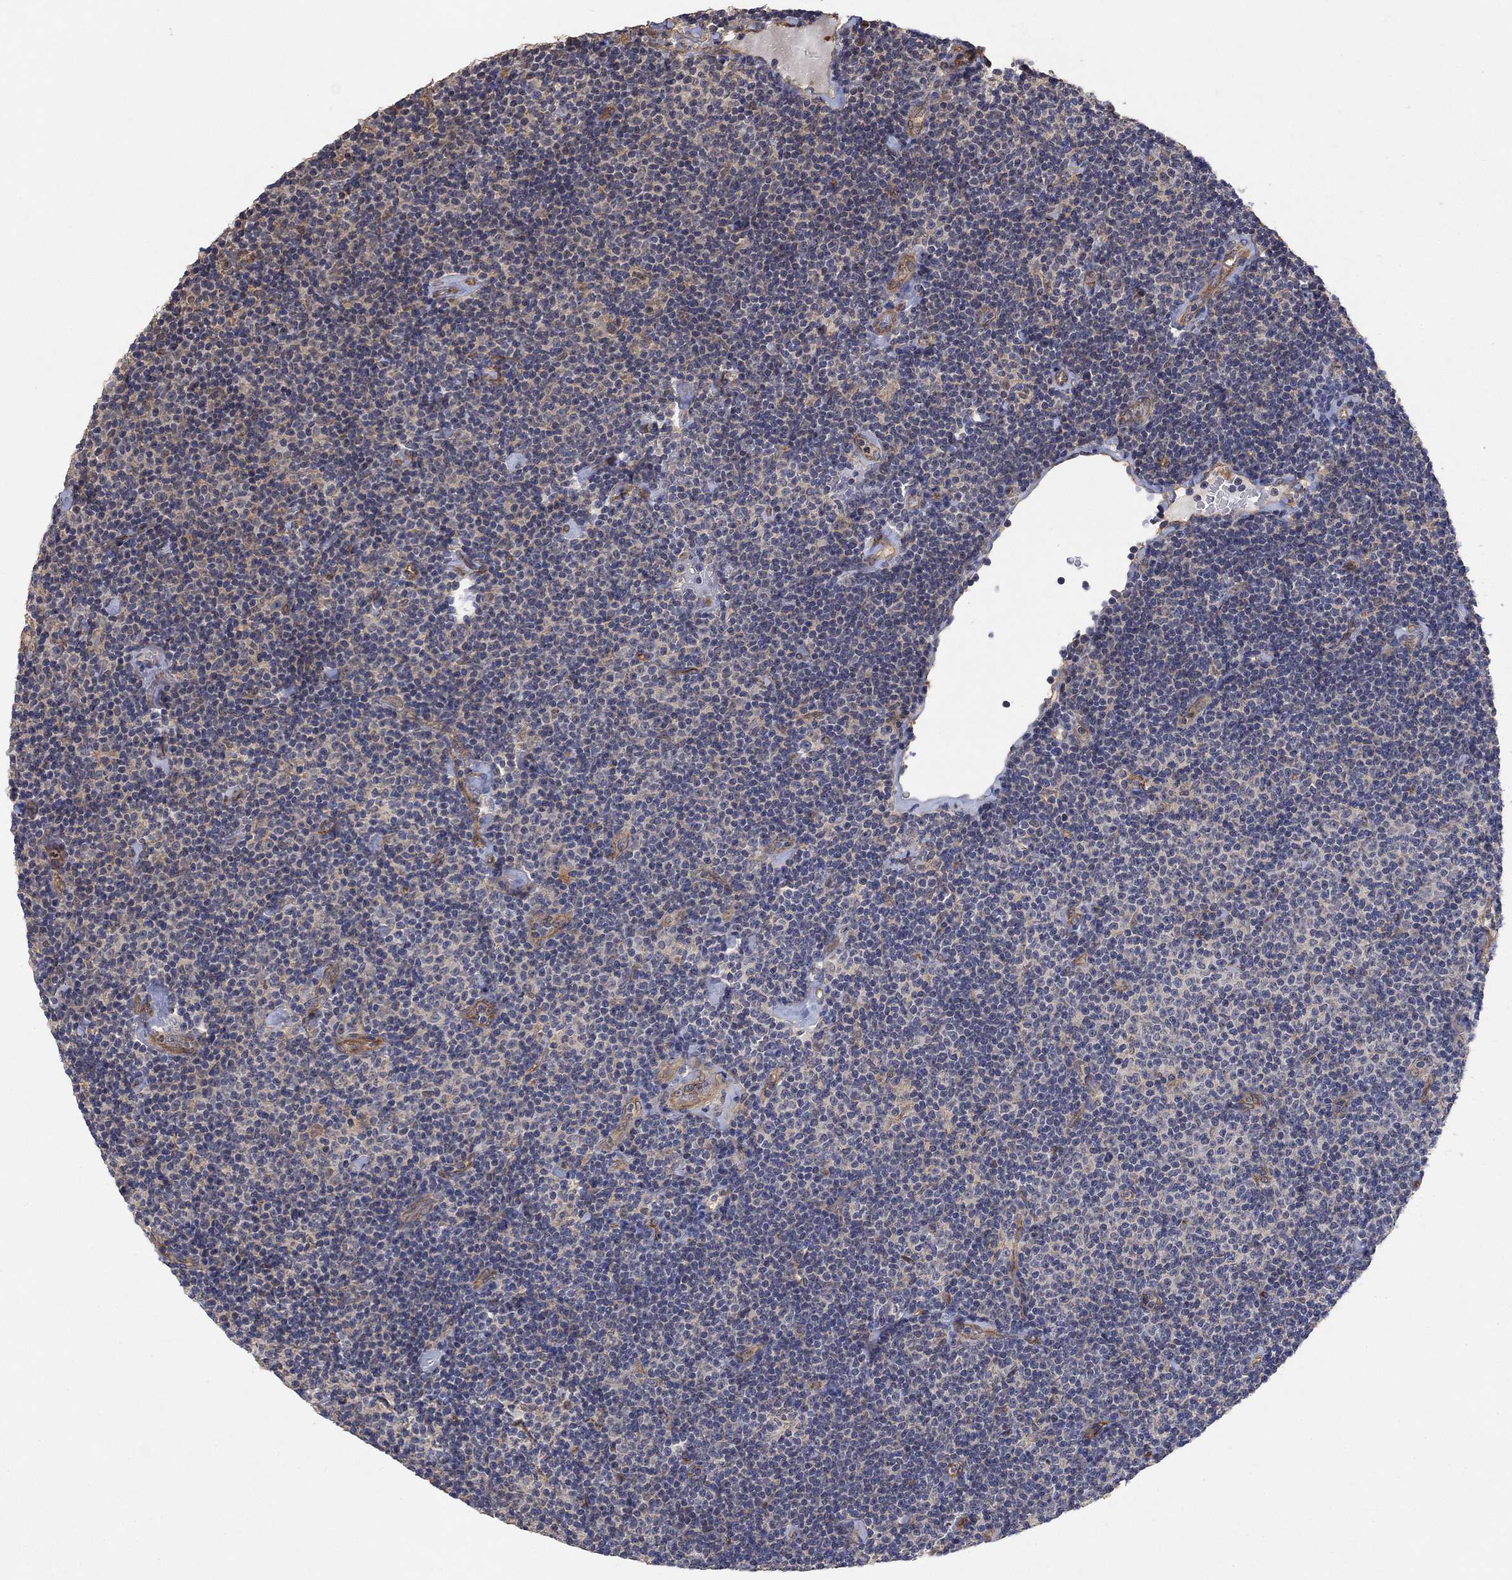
{"staining": {"intensity": "negative", "quantity": "none", "location": "none"}, "tissue": "lymphoma", "cell_type": "Tumor cells", "image_type": "cancer", "snomed": [{"axis": "morphology", "description": "Malignant lymphoma, non-Hodgkin's type, Low grade"}, {"axis": "topography", "description": "Lymph node"}], "caption": "This histopathology image is of lymphoma stained with IHC to label a protein in brown with the nuclei are counter-stained blue. There is no positivity in tumor cells.", "gene": "MCUR1", "patient": {"sex": "male", "age": 81}}